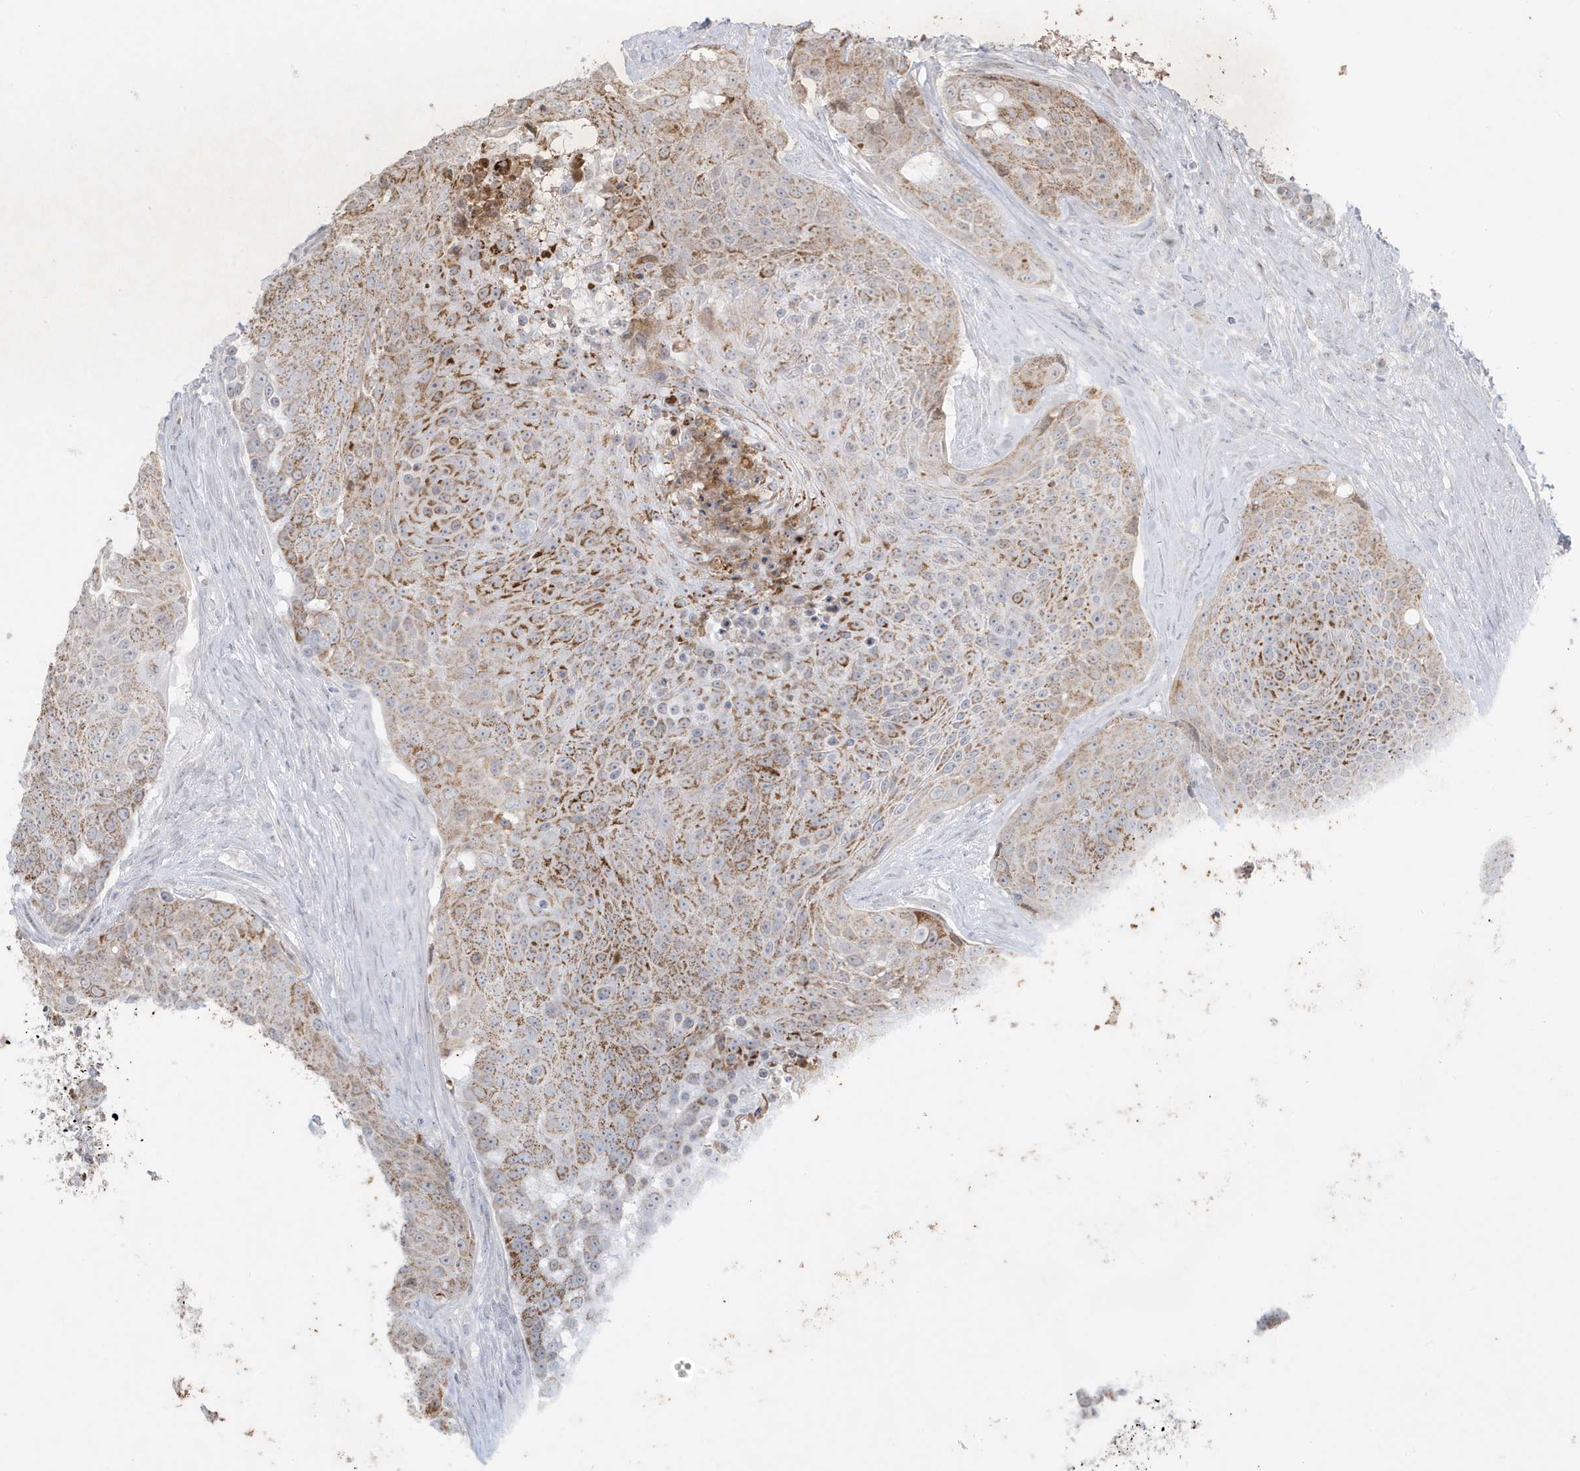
{"staining": {"intensity": "moderate", "quantity": ">75%", "location": "cytoplasmic/membranous"}, "tissue": "urothelial cancer", "cell_type": "Tumor cells", "image_type": "cancer", "snomed": [{"axis": "morphology", "description": "Urothelial carcinoma, High grade"}, {"axis": "topography", "description": "Urinary bladder"}], "caption": "High-grade urothelial carcinoma tissue displays moderate cytoplasmic/membranous positivity in approximately >75% of tumor cells, visualized by immunohistochemistry.", "gene": "FNDC1", "patient": {"sex": "female", "age": 63}}